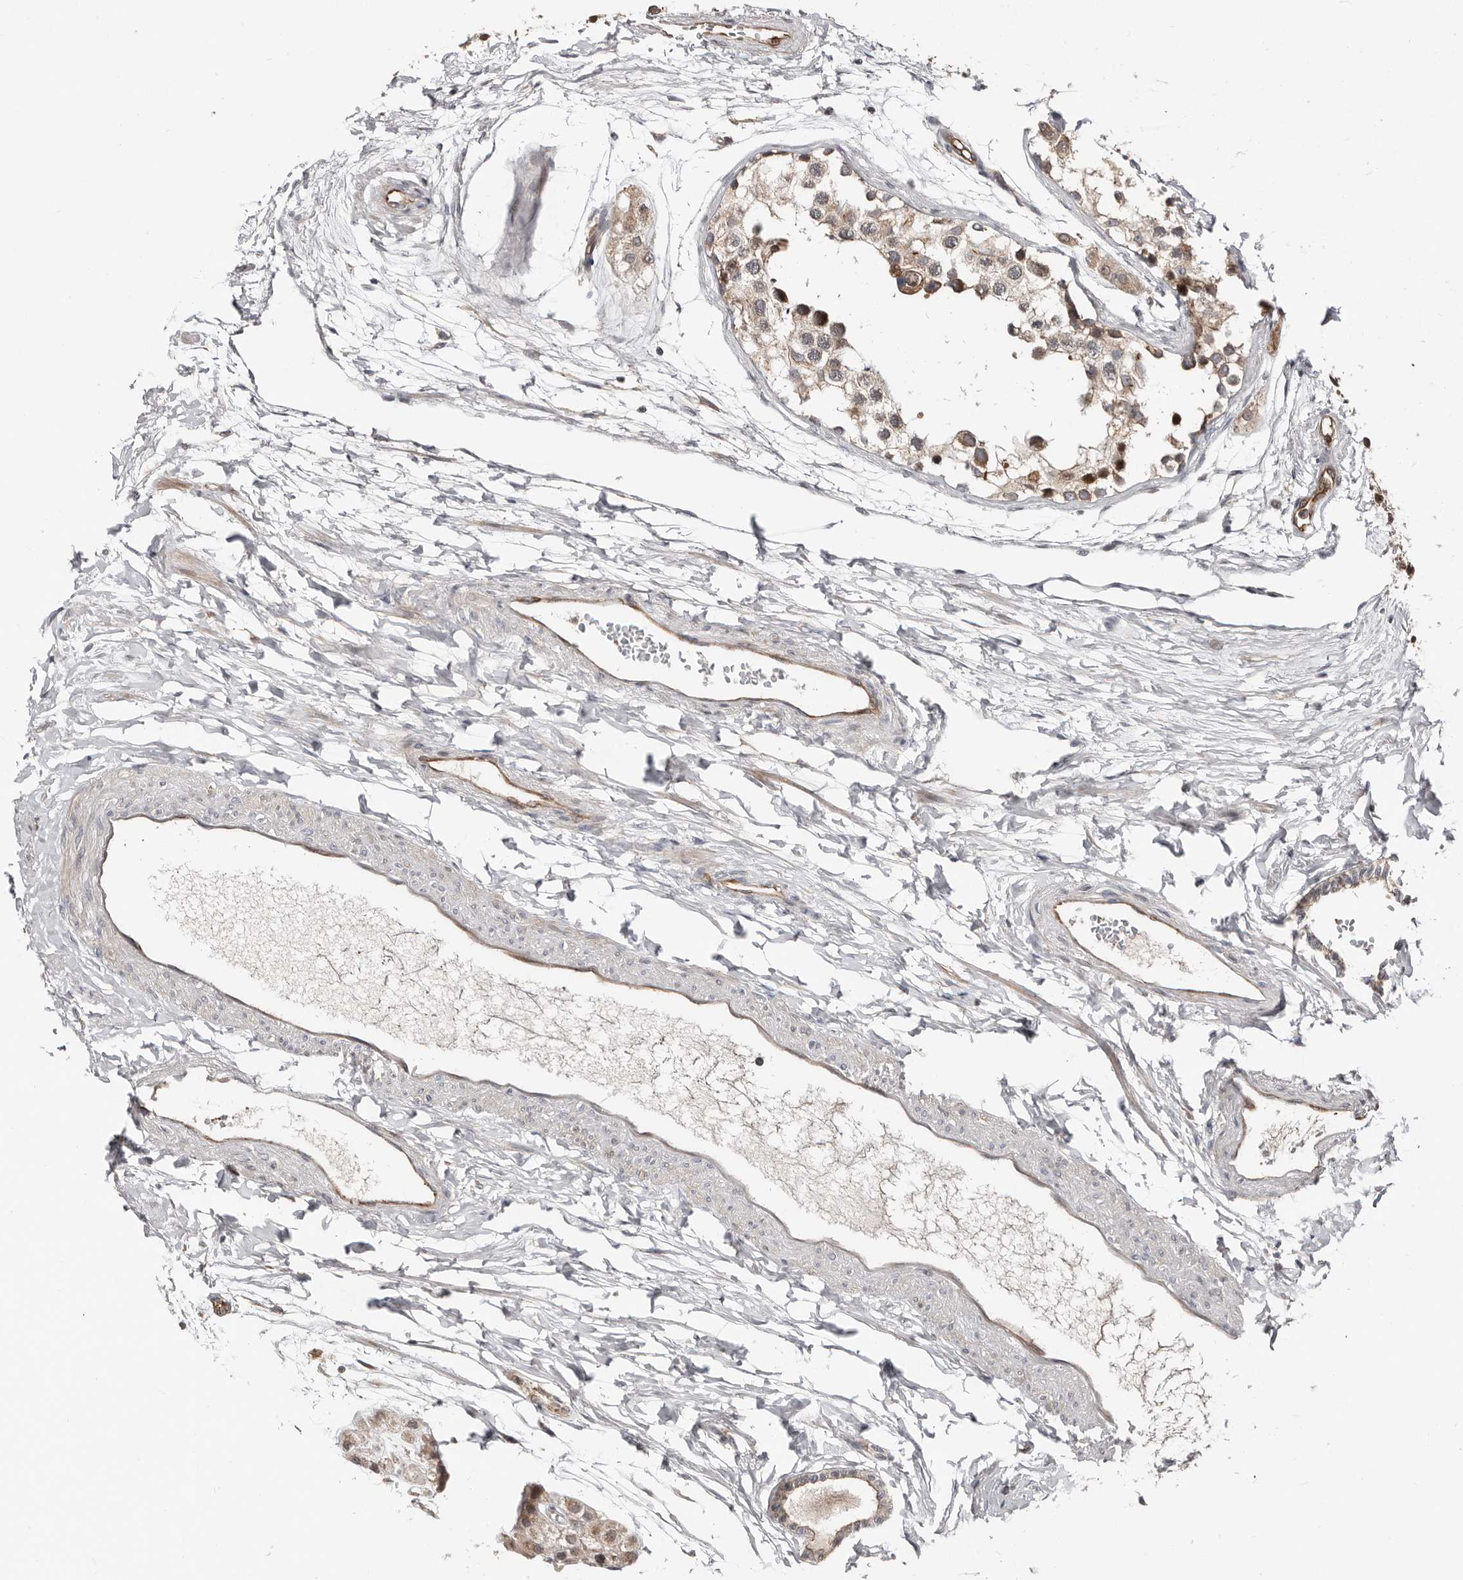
{"staining": {"intensity": "moderate", "quantity": "25%-75%", "location": "cytoplasmic/membranous"}, "tissue": "testis", "cell_type": "Cells in seminiferous ducts", "image_type": "normal", "snomed": [{"axis": "morphology", "description": "Normal tissue, NOS"}, {"axis": "topography", "description": "Testis"}], "caption": "DAB (3,3'-diaminobenzidine) immunohistochemical staining of normal testis shows moderate cytoplasmic/membranous protein positivity in approximately 25%-75% of cells in seminiferous ducts. Using DAB (3,3'-diaminobenzidine) (brown) and hematoxylin (blue) stains, captured at high magnification using brightfield microscopy.", "gene": "SMYD4", "patient": {"sex": "male", "age": 56}}